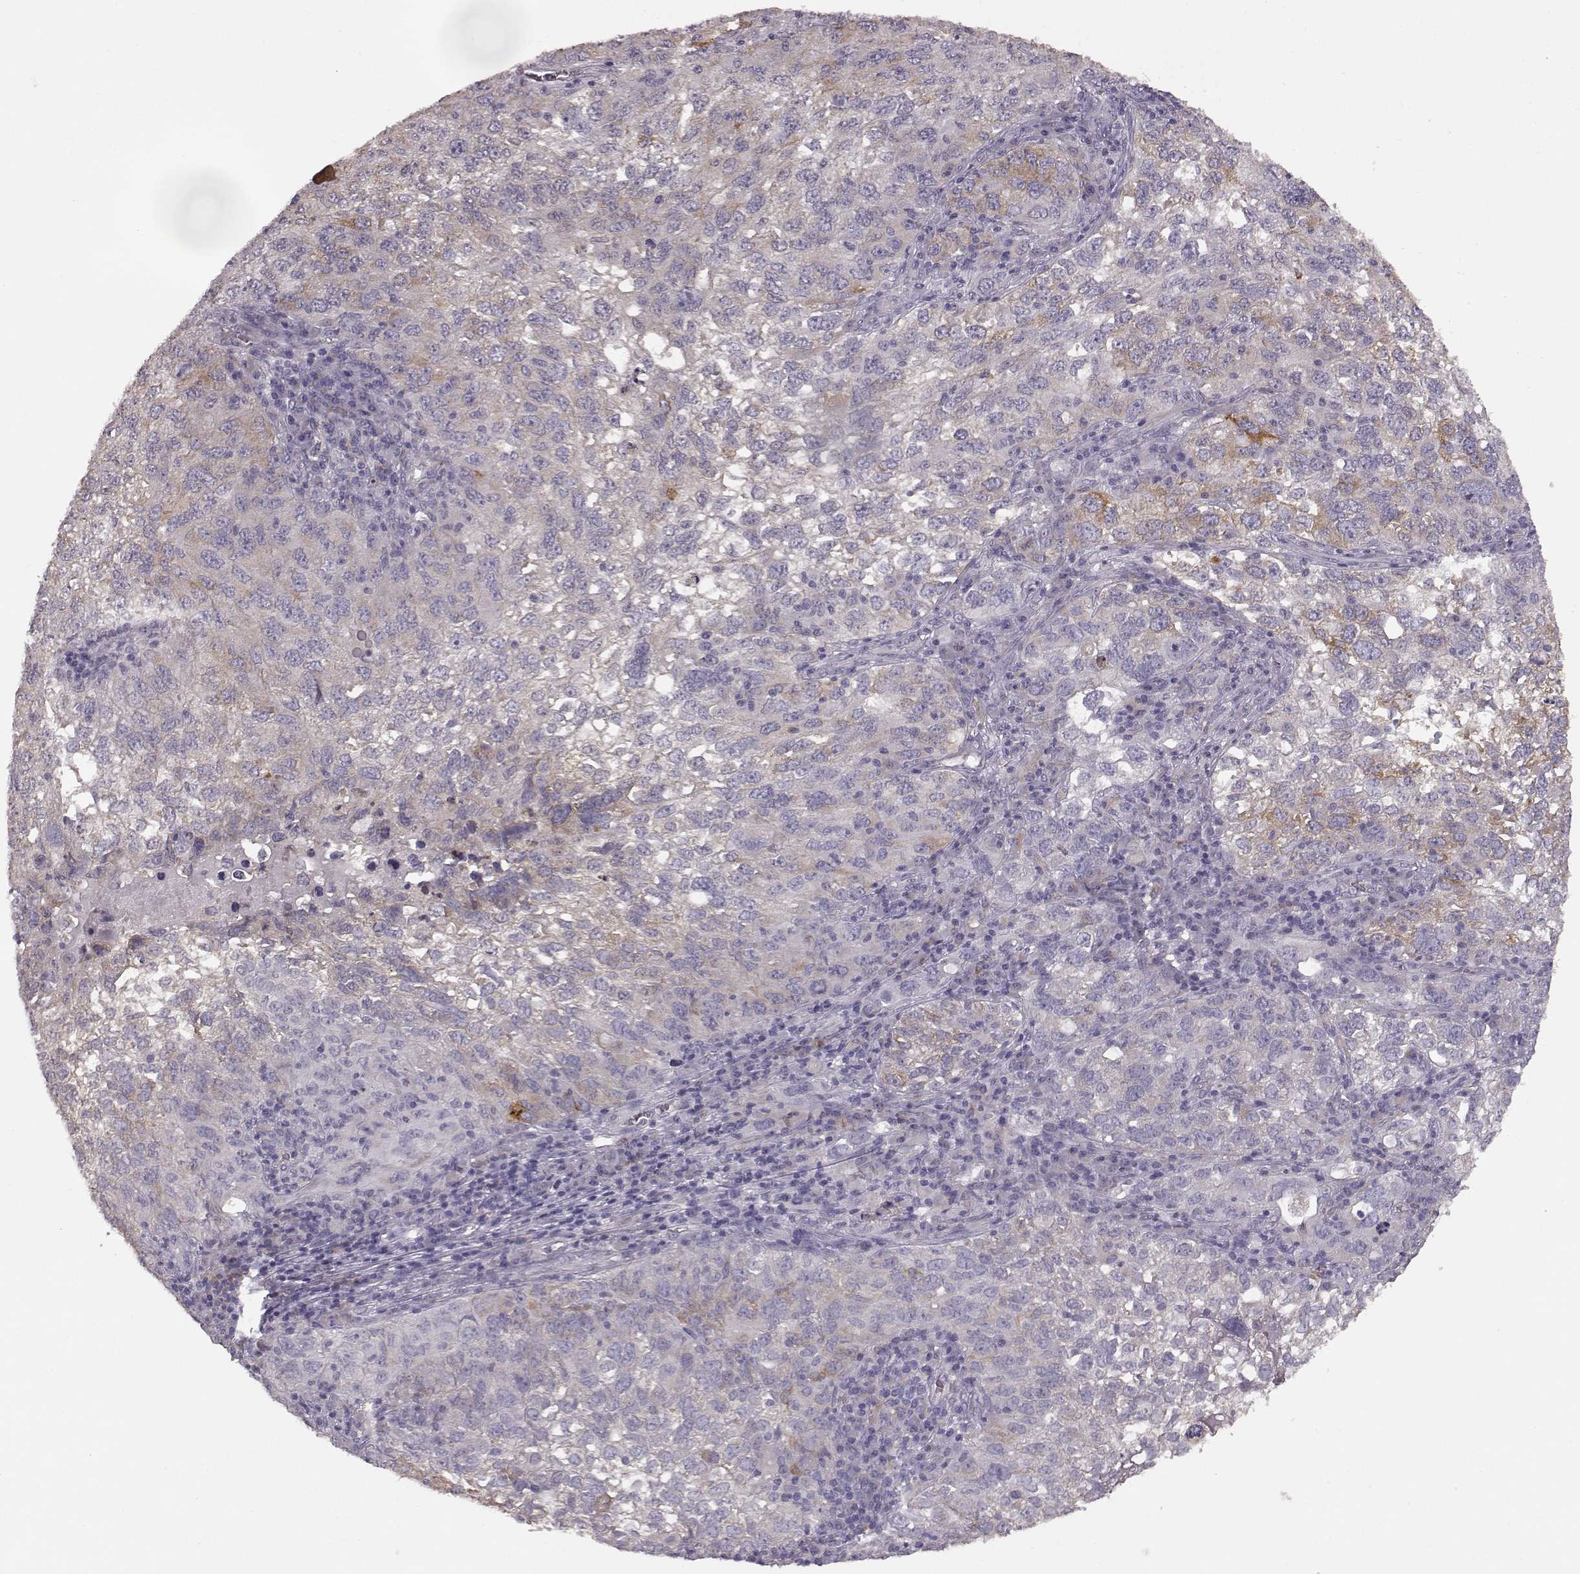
{"staining": {"intensity": "weak", "quantity": "25%-75%", "location": "cytoplasmic/membranous"}, "tissue": "cervical cancer", "cell_type": "Tumor cells", "image_type": "cancer", "snomed": [{"axis": "morphology", "description": "Squamous cell carcinoma, NOS"}, {"axis": "topography", "description": "Cervix"}], "caption": "Immunohistochemistry (IHC) histopathology image of human cervical squamous cell carcinoma stained for a protein (brown), which shows low levels of weak cytoplasmic/membranous expression in approximately 25%-75% of tumor cells.", "gene": "GHR", "patient": {"sex": "female", "age": 55}}